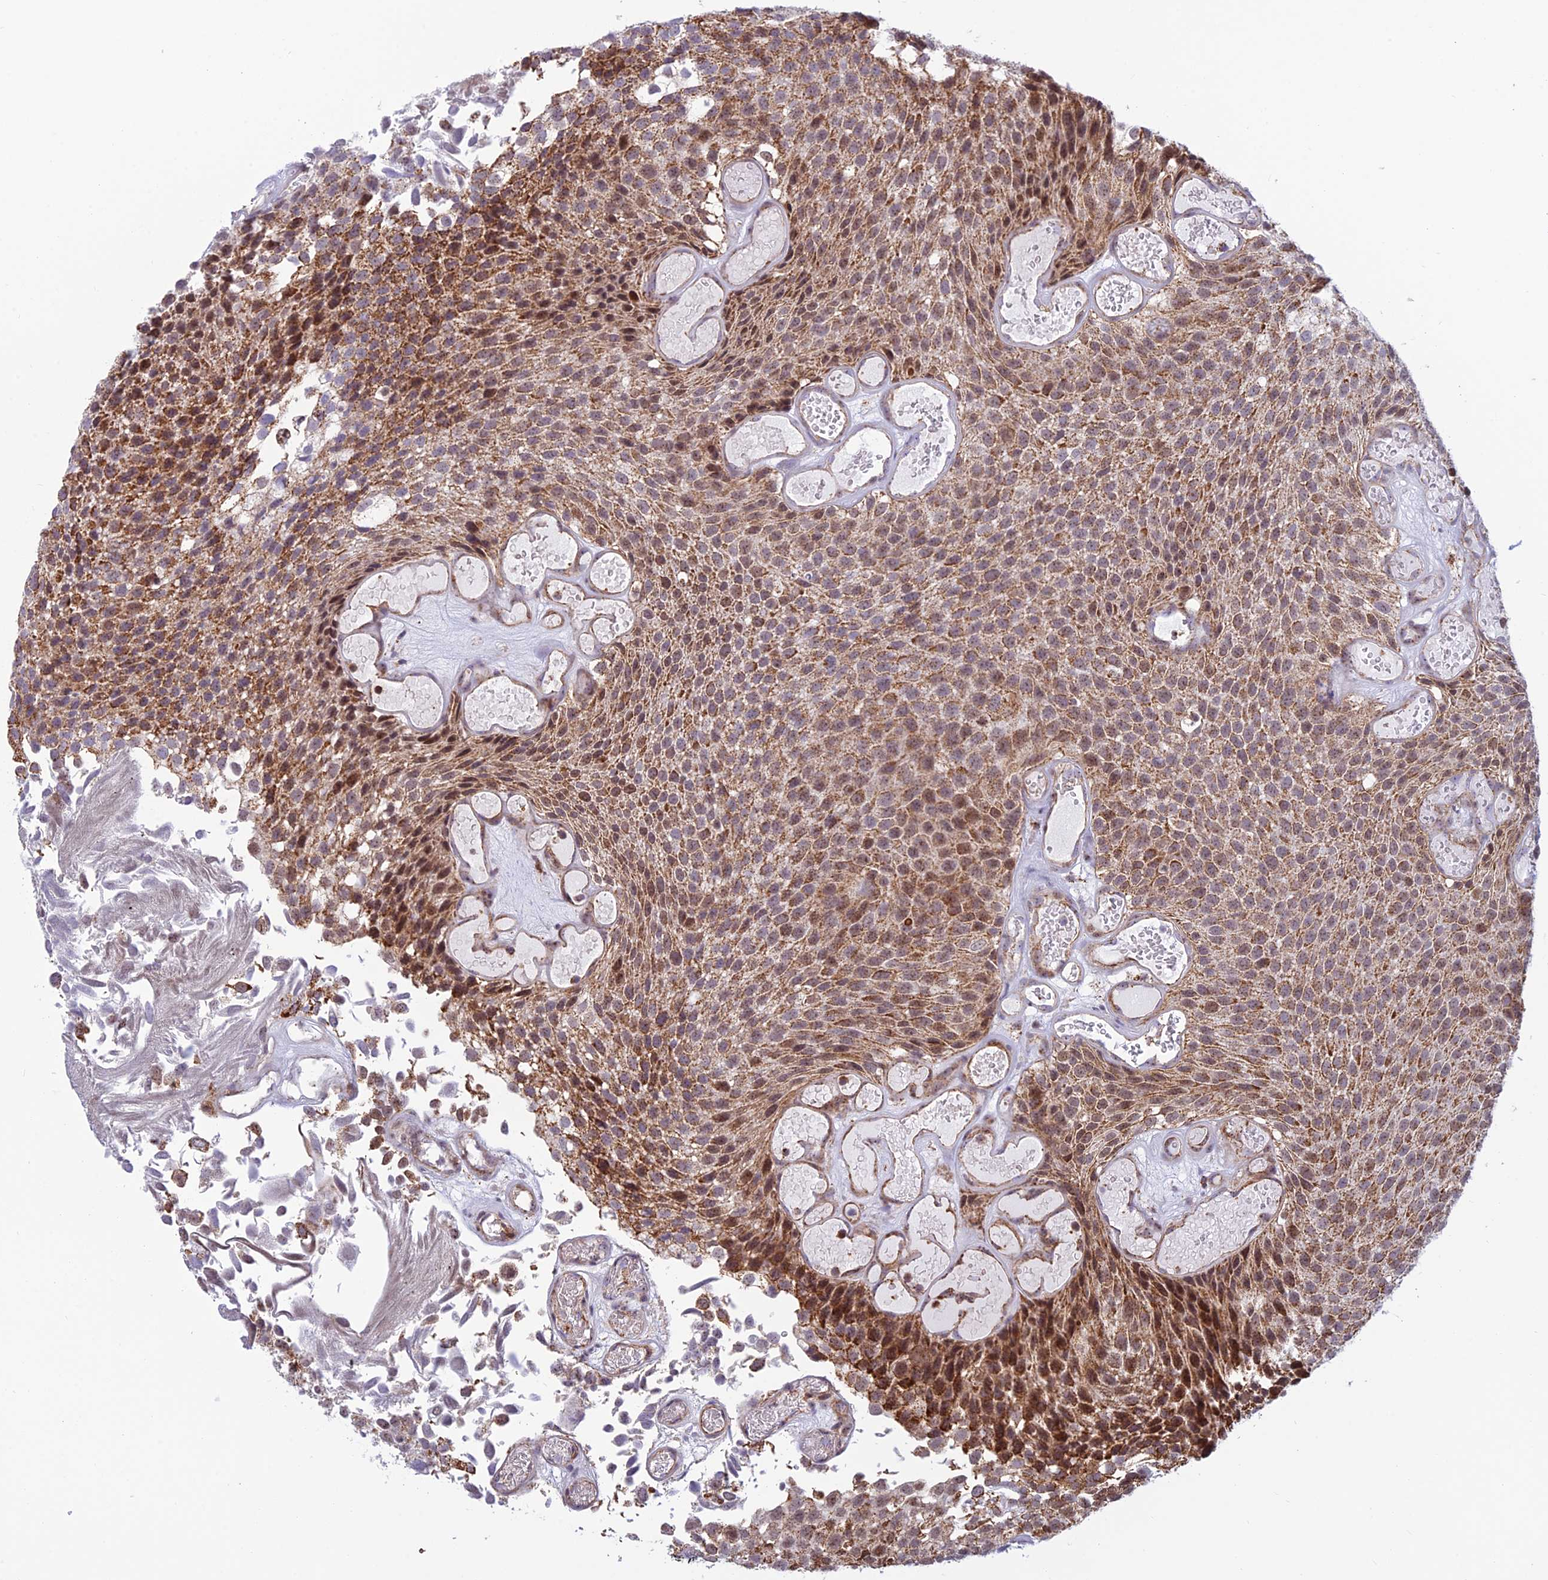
{"staining": {"intensity": "moderate", "quantity": ">75%", "location": "cytoplasmic/membranous"}, "tissue": "urothelial cancer", "cell_type": "Tumor cells", "image_type": "cancer", "snomed": [{"axis": "morphology", "description": "Urothelial carcinoma, Low grade"}, {"axis": "topography", "description": "Urinary bladder"}], "caption": "Immunohistochemistry (DAB) staining of urothelial cancer displays moderate cytoplasmic/membranous protein staining in approximately >75% of tumor cells.", "gene": "POLR1G", "patient": {"sex": "male", "age": 89}}